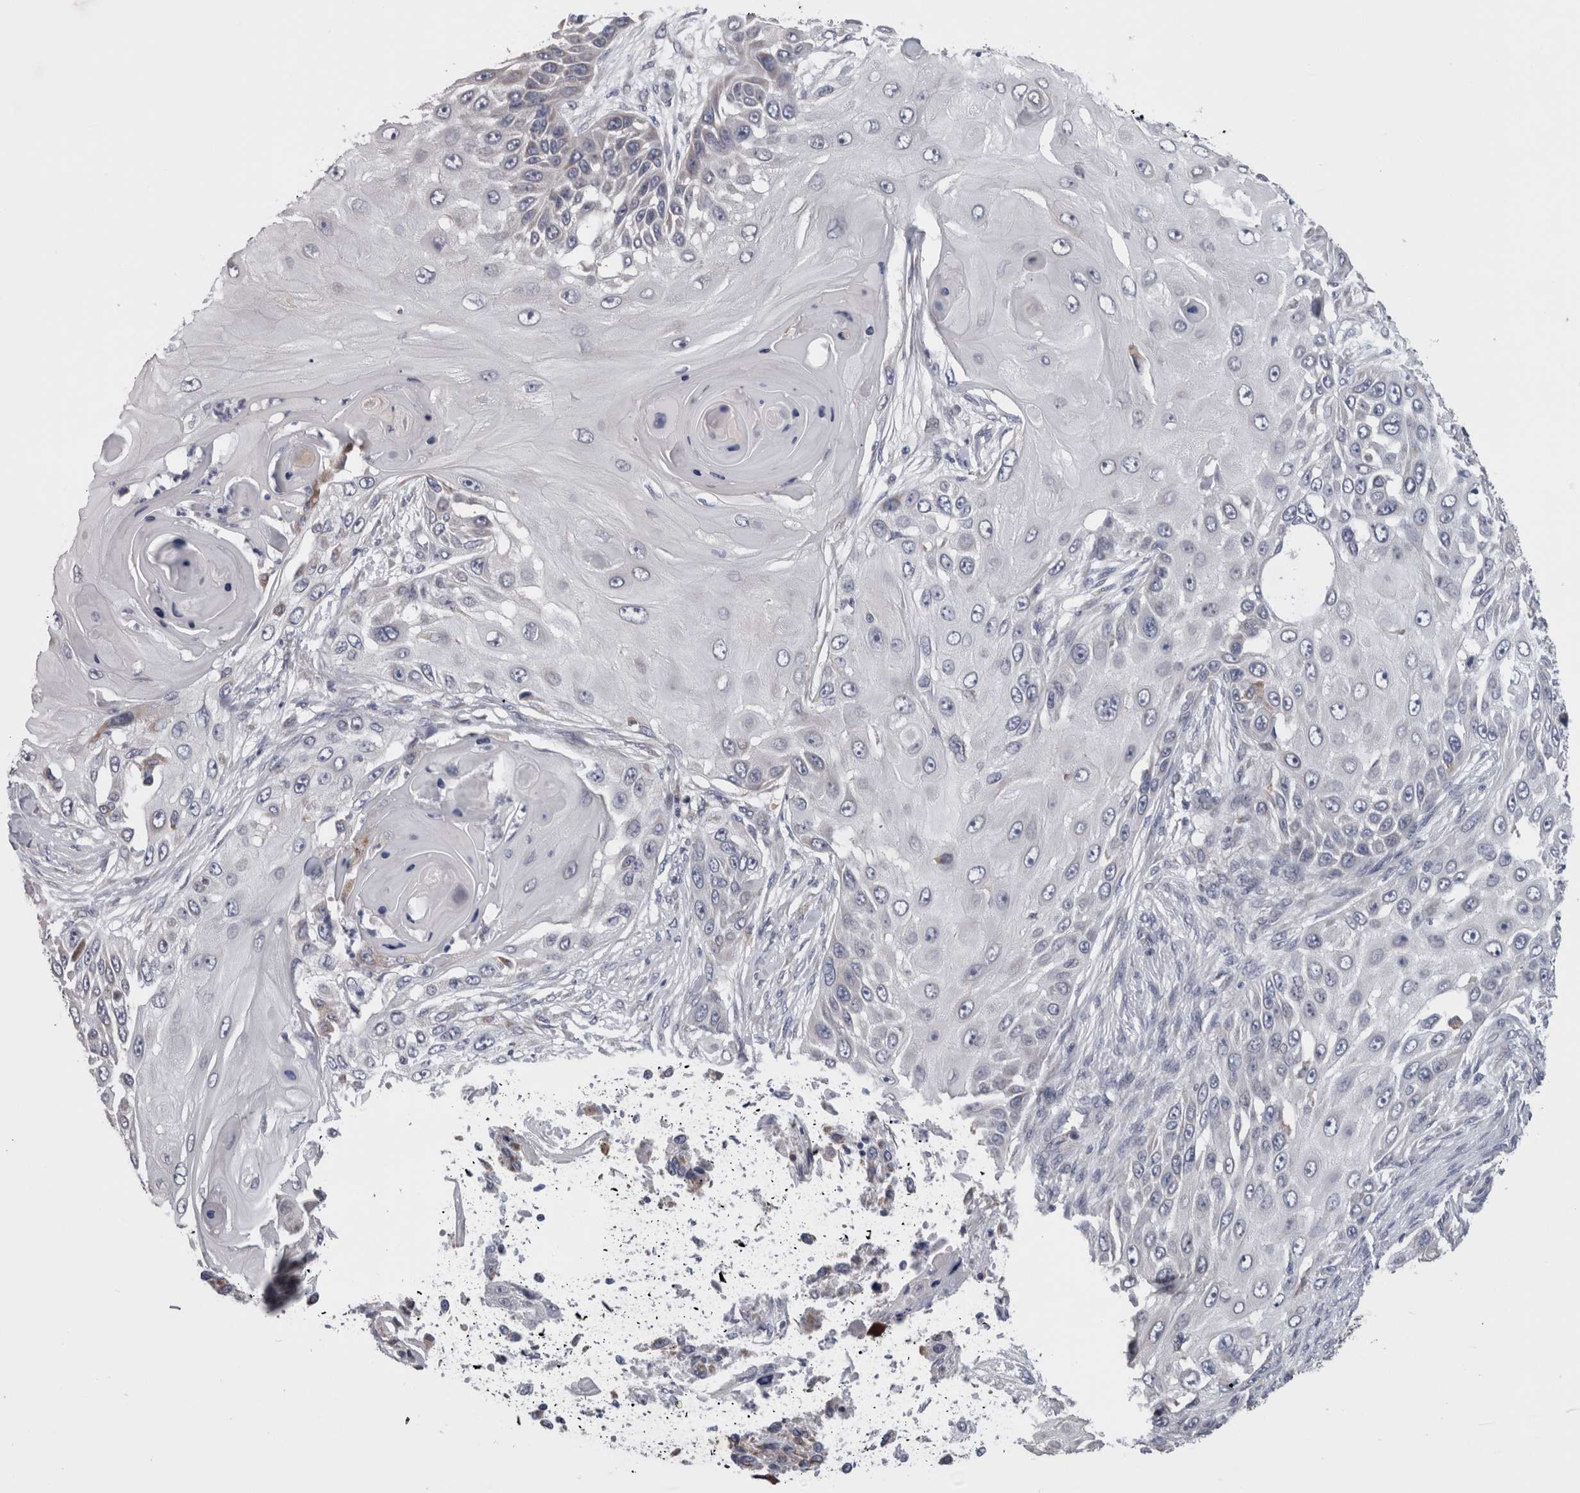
{"staining": {"intensity": "negative", "quantity": "none", "location": "none"}, "tissue": "skin cancer", "cell_type": "Tumor cells", "image_type": "cancer", "snomed": [{"axis": "morphology", "description": "Squamous cell carcinoma, NOS"}, {"axis": "topography", "description": "Skin"}], "caption": "Photomicrograph shows no protein expression in tumor cells of skin cancer tissue.", "gene": "GDAP1", "patient": {"sex": "female", "age": 44}}